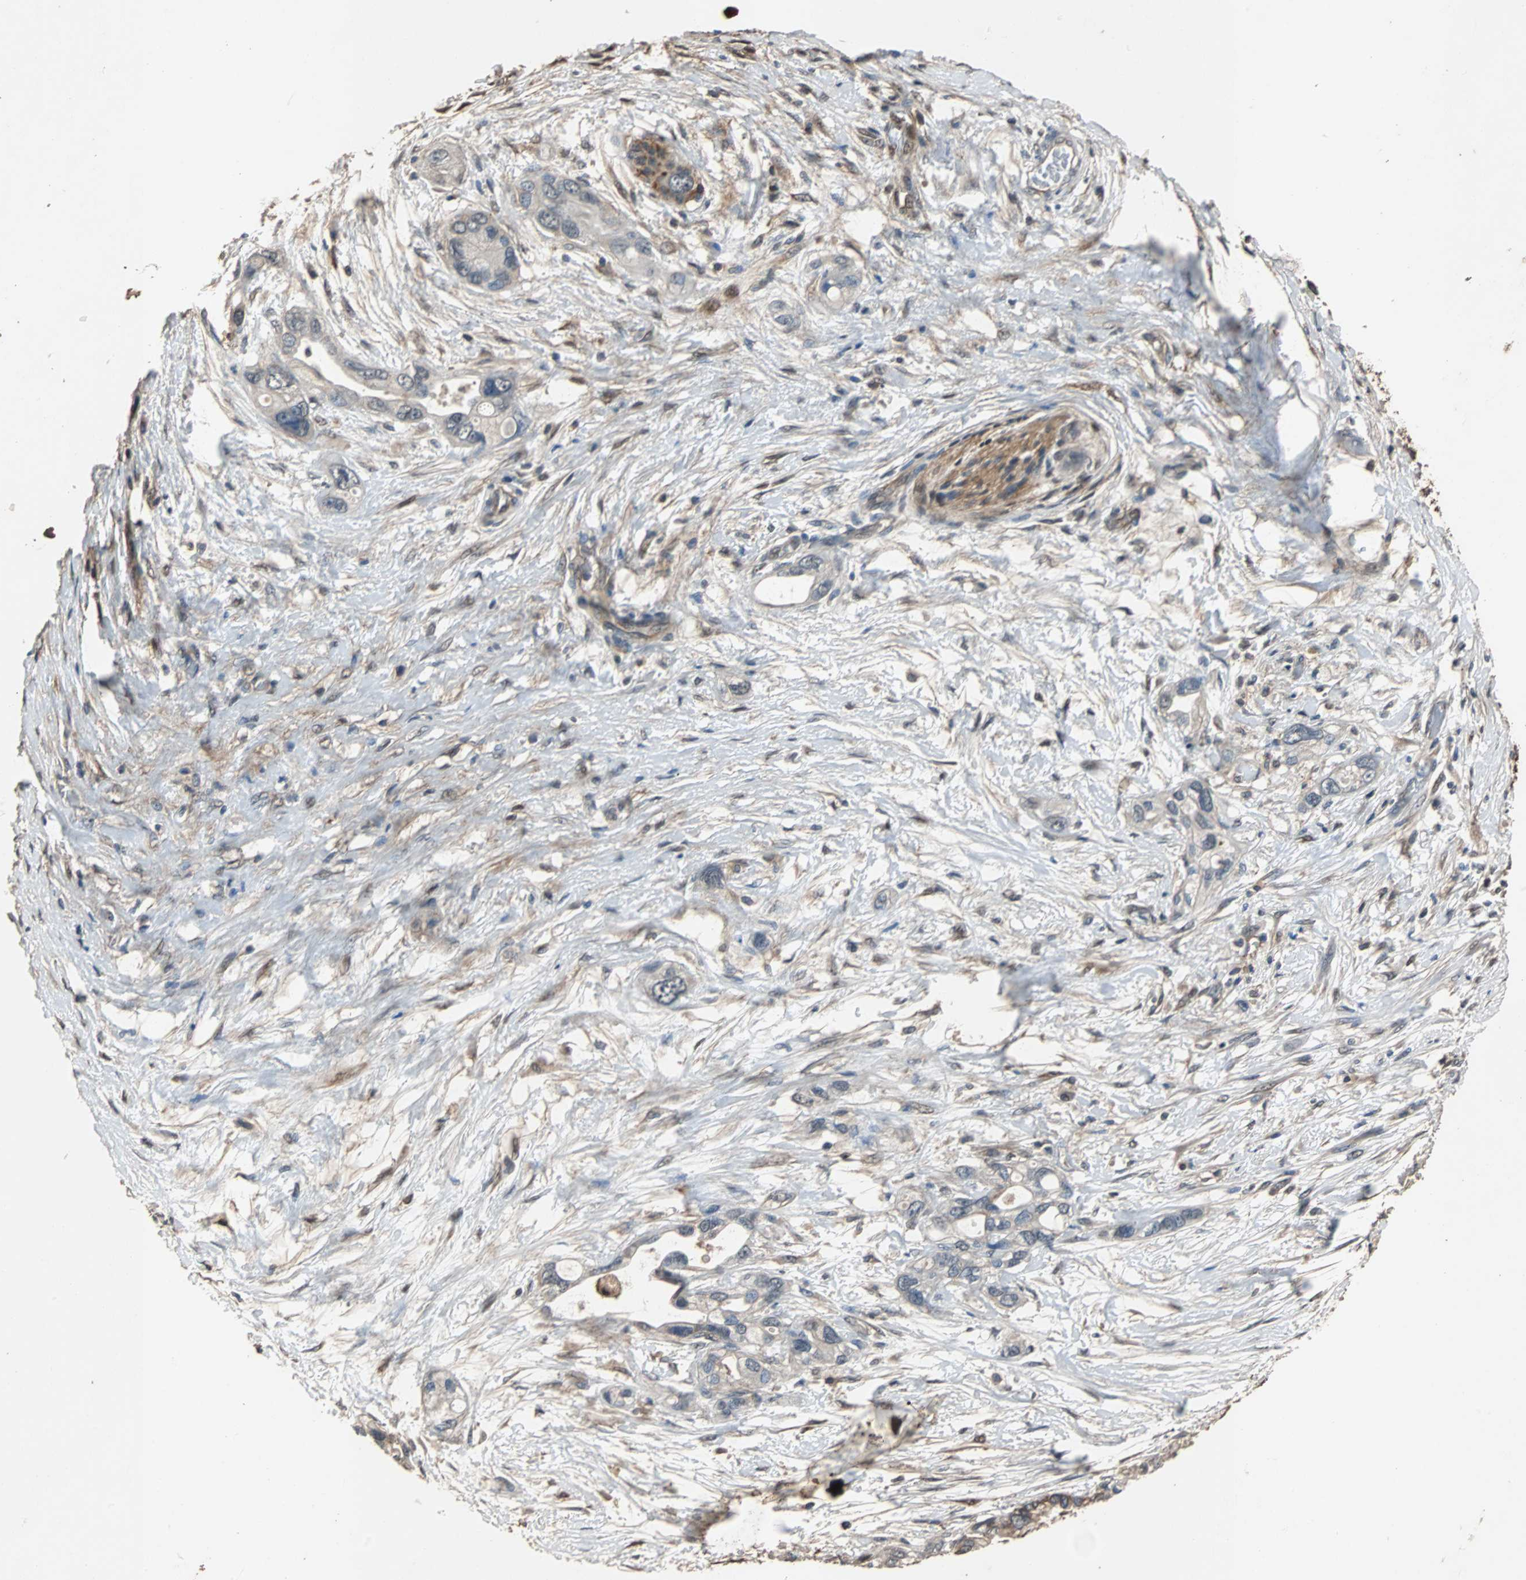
{"staining": {"intensity": "weak", "quantity": "25%-75%", "location": "cytoplasmic/membranous"}, "tissue": "pancreatic cancer", "cell_type": "Tumor cells", "image_type": "cancer", "snomed": [{"axis": "morphology", "description": "Adenocarcinoma, NOS"}, {"axis": "topography", "description": "Pancreas"}], "caption": "Protein expression analysis of human pancreatic cancer reveals weak cytoplasmic/membranous staining in about 25%-75% of tumor cells.", "gene": "NDRG1", "patient": {"sex": "female", "age": 77}}